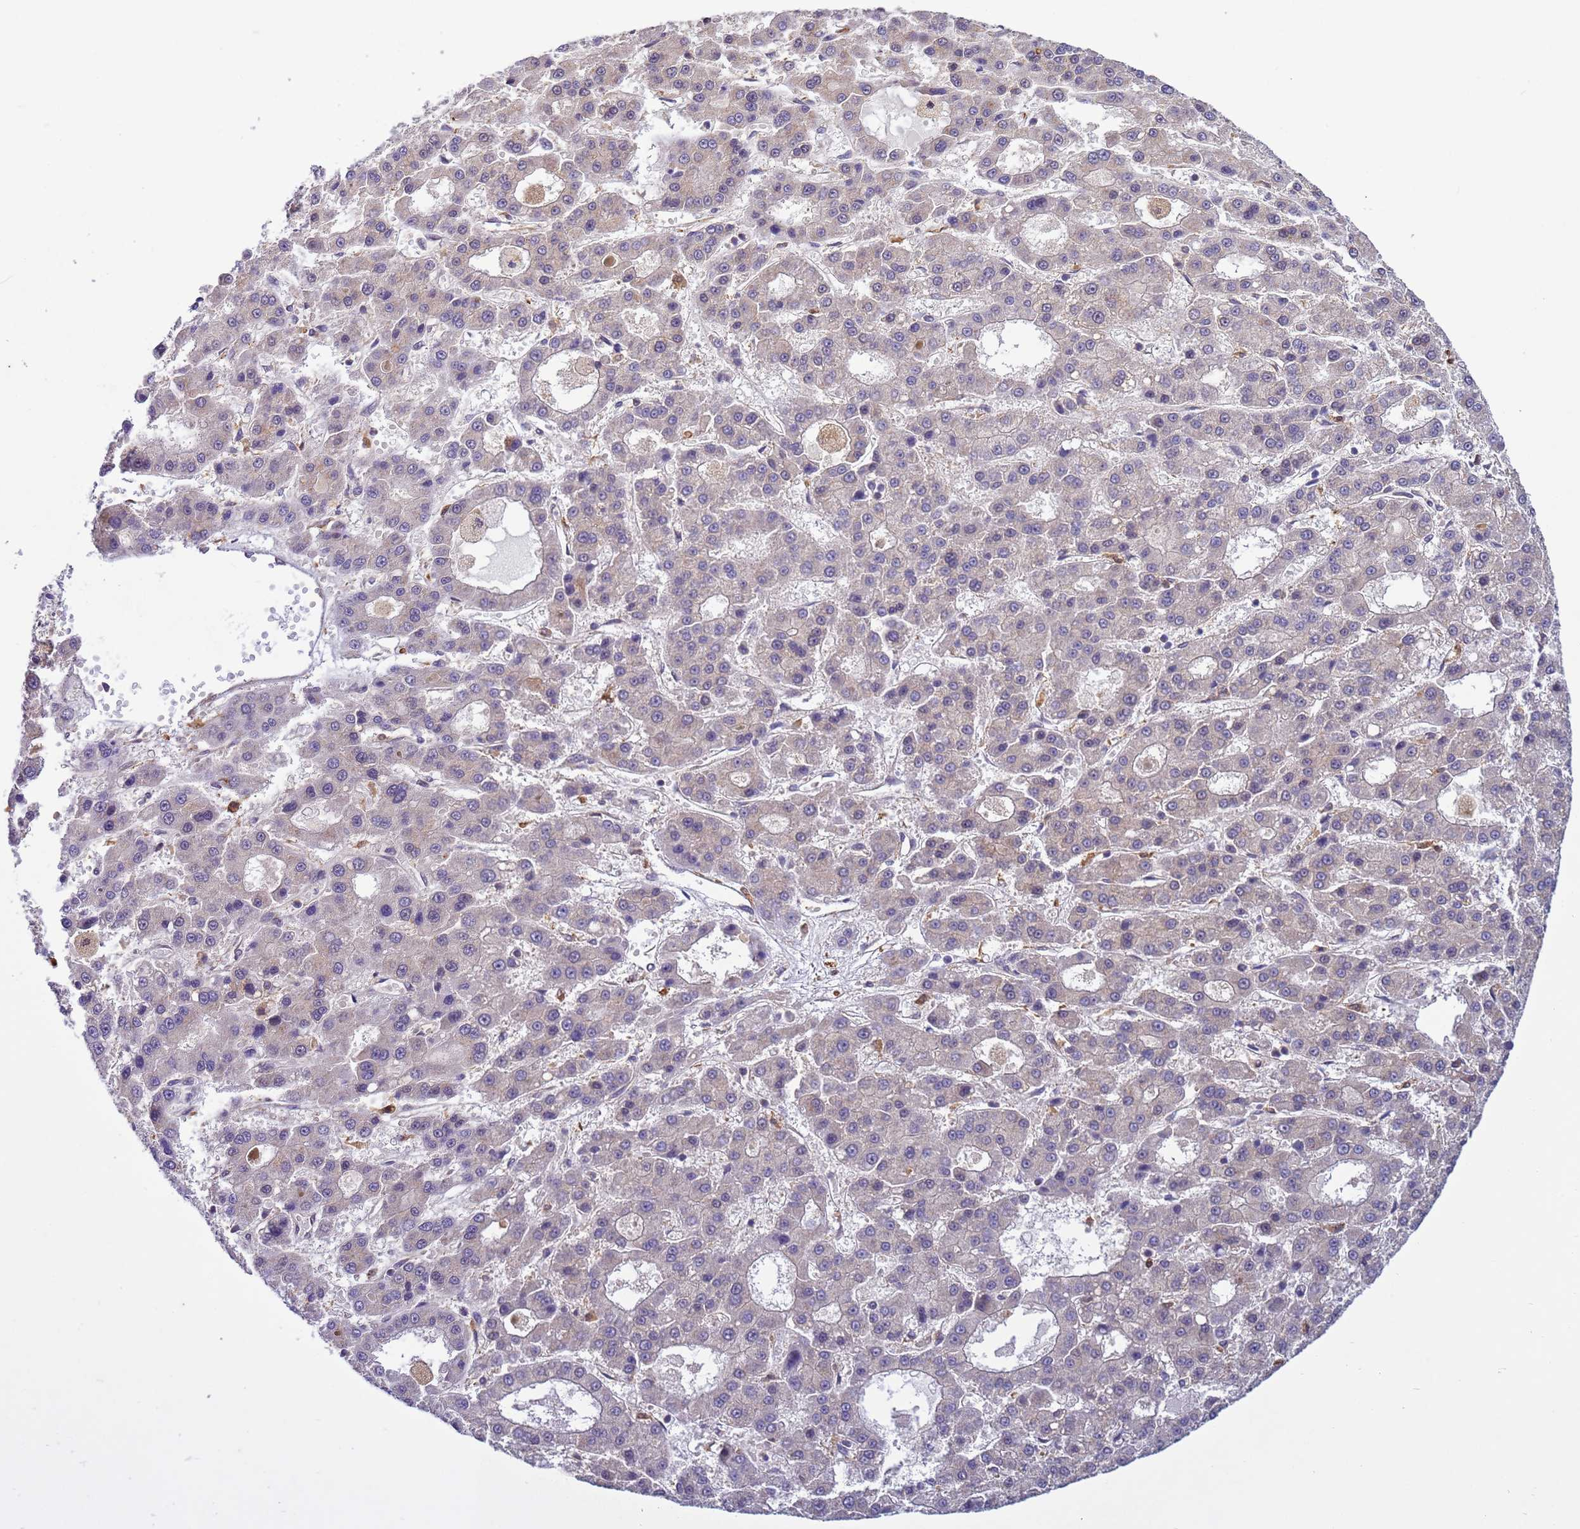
{"staining": {"intensity": "negative", "quantity": "none", "location": "none"}, "tissue": "liver cancer", "cell_type": "Tumor cells", "image_type": "cancer", "snomed": [{"axis": "morphology", "description": "Carcinoma, Hepatocellular, NOS"}, {"axis": "topography", "description": "Liver"}], "caption": "This histopathology image is of hepatocellular carcinoma (liver) stained with immunohistochemistry (IHC) to label a protein in brown with the nuclei are counter-stained blue. There is no expression in tumor cells.", "gene": "NPEPPS", "patient": {"sex": "male", "age": 70}}